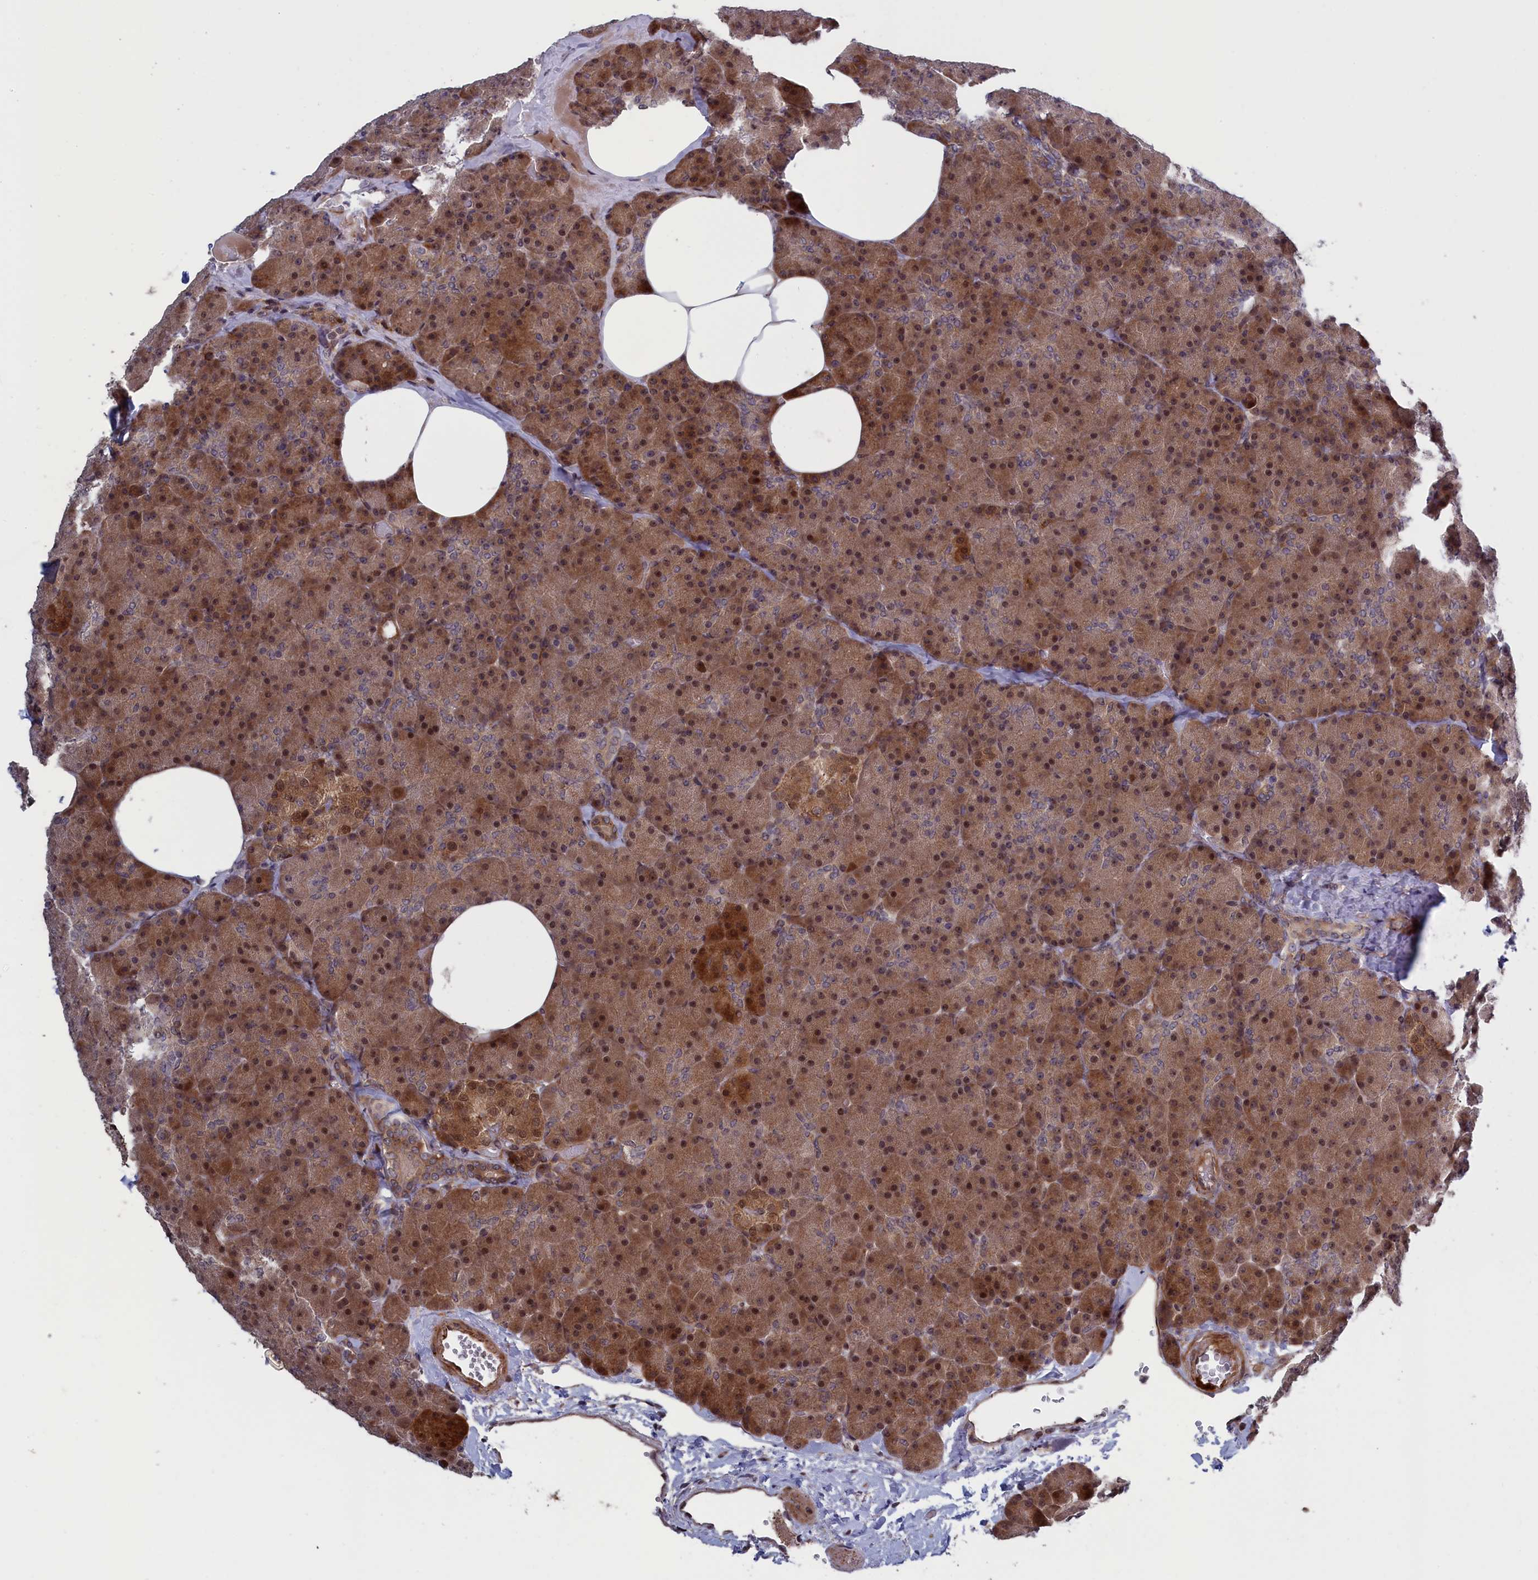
{"staining": {"intensity": "moderate", "quantity": ">75%", "location": "cytoplasmic/membranous,nuclear"}, "tissue": "pancreas", "cell_type": "Exocrine glandular cells", "image_type": "normal", "snomed": [{"axis": "morphology", "description": "Normal tissue, NOS"}, {"axis": "morphology", "description": "Carcinoid, malignant, NOS"}, {"axis": "topography", "description": "Pancreas"}], "caption": "Human pancreas stained with a brown dye exhibits moderate cytoplasmic/membranous,nuclear positive staining in approximately >75% of exocrine glandular cells.", "gene": "LSG1", "patient": {"sex": "female", "age": 35}}